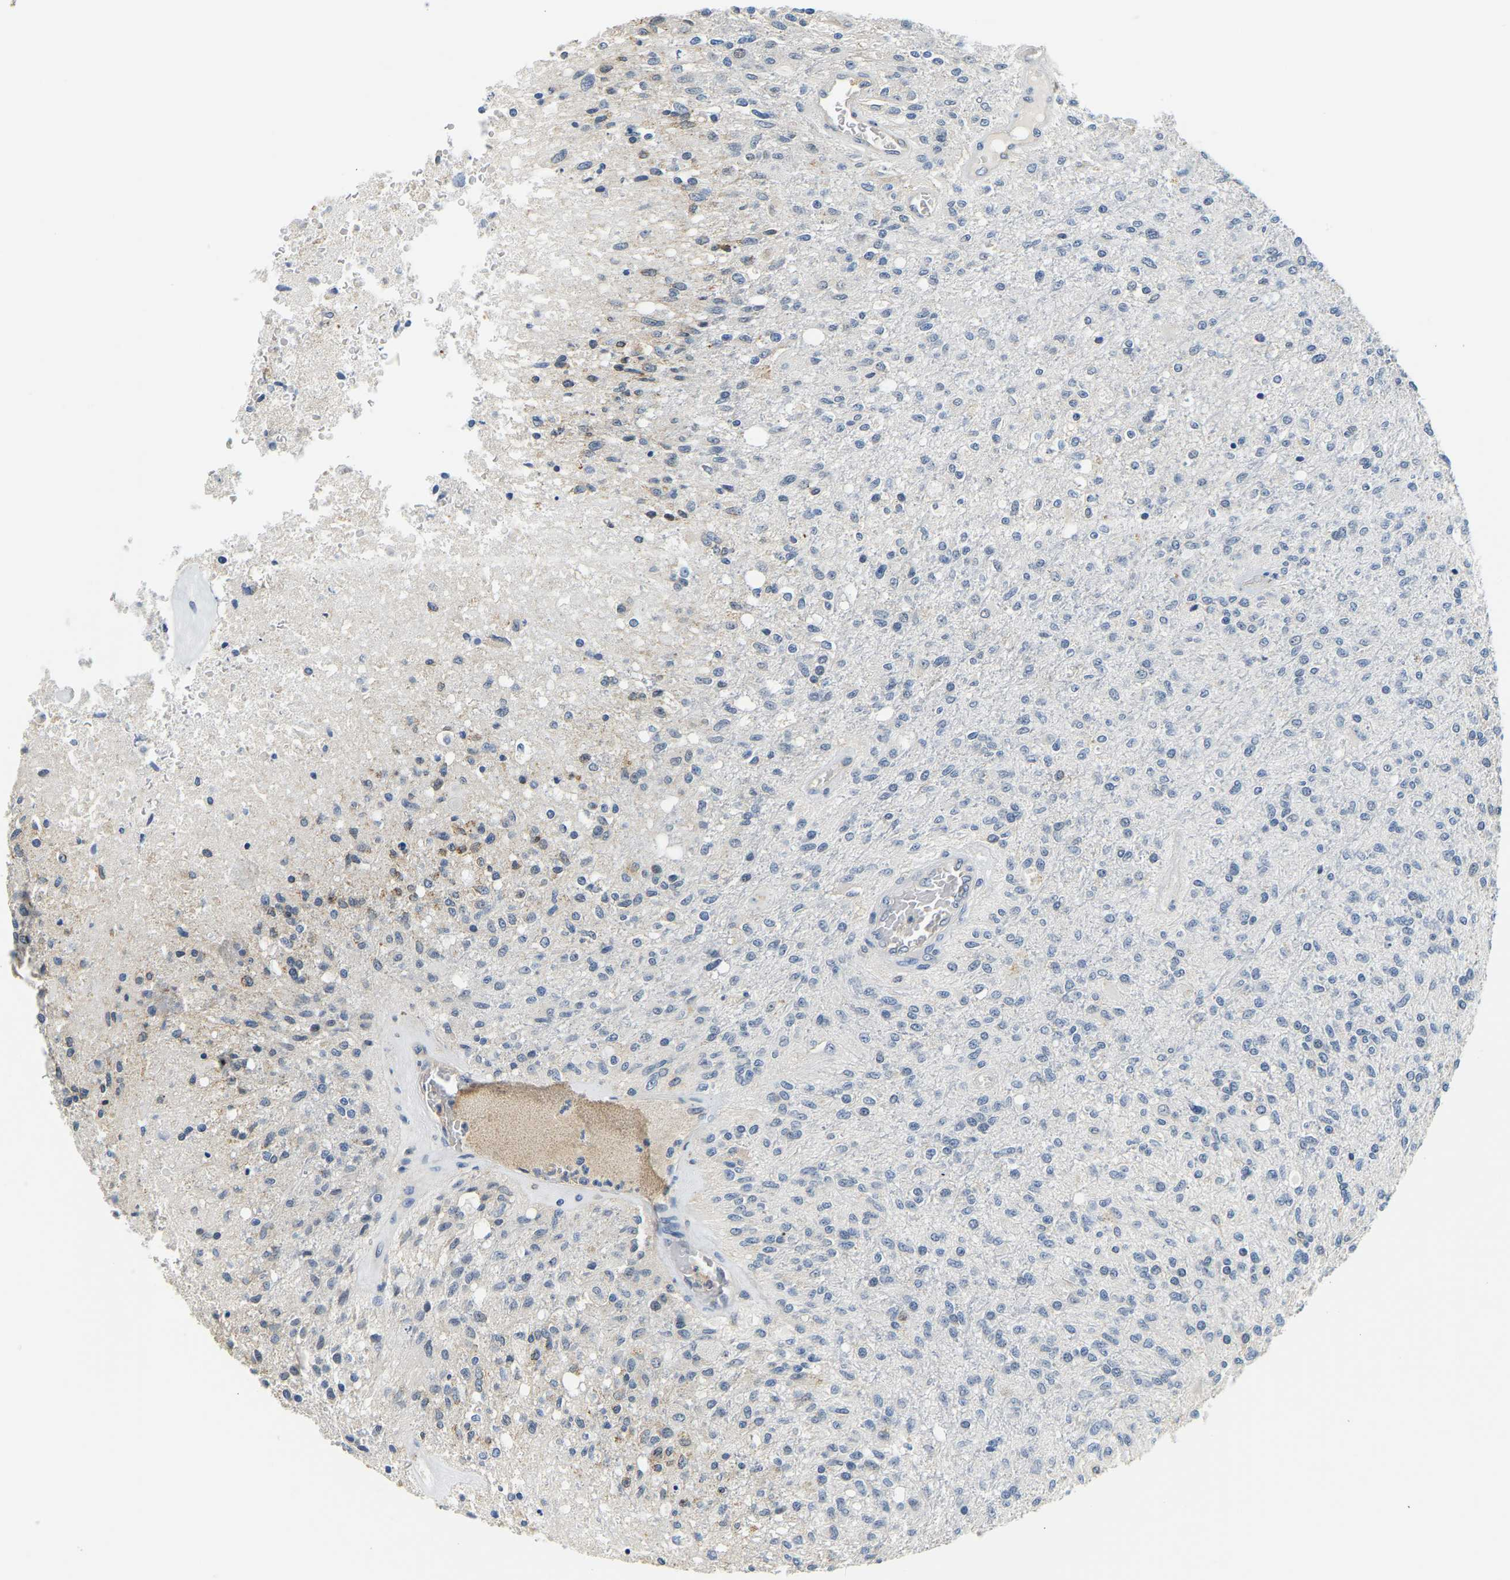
{"staining": {"intensity": "negative", "quantity": "none", "location": "none"}, "tissue": "glioma", "cell_type": "Tumor cells", "image_type": "cancer", "snomed": [{"axis": "morphology", "description": "Normal tissue, NOS"}, {"axis": "morphology", "description": "Glioma, malignant, High grade"}, {"axis": "topography", "description": "Cerebral cortex"}], "caption": "Glioma was stained to show a protein in brown. There is no significant staining in tumor cells.", "gene": "RRP1", "patient": {"sex": "male", "age": 77}}